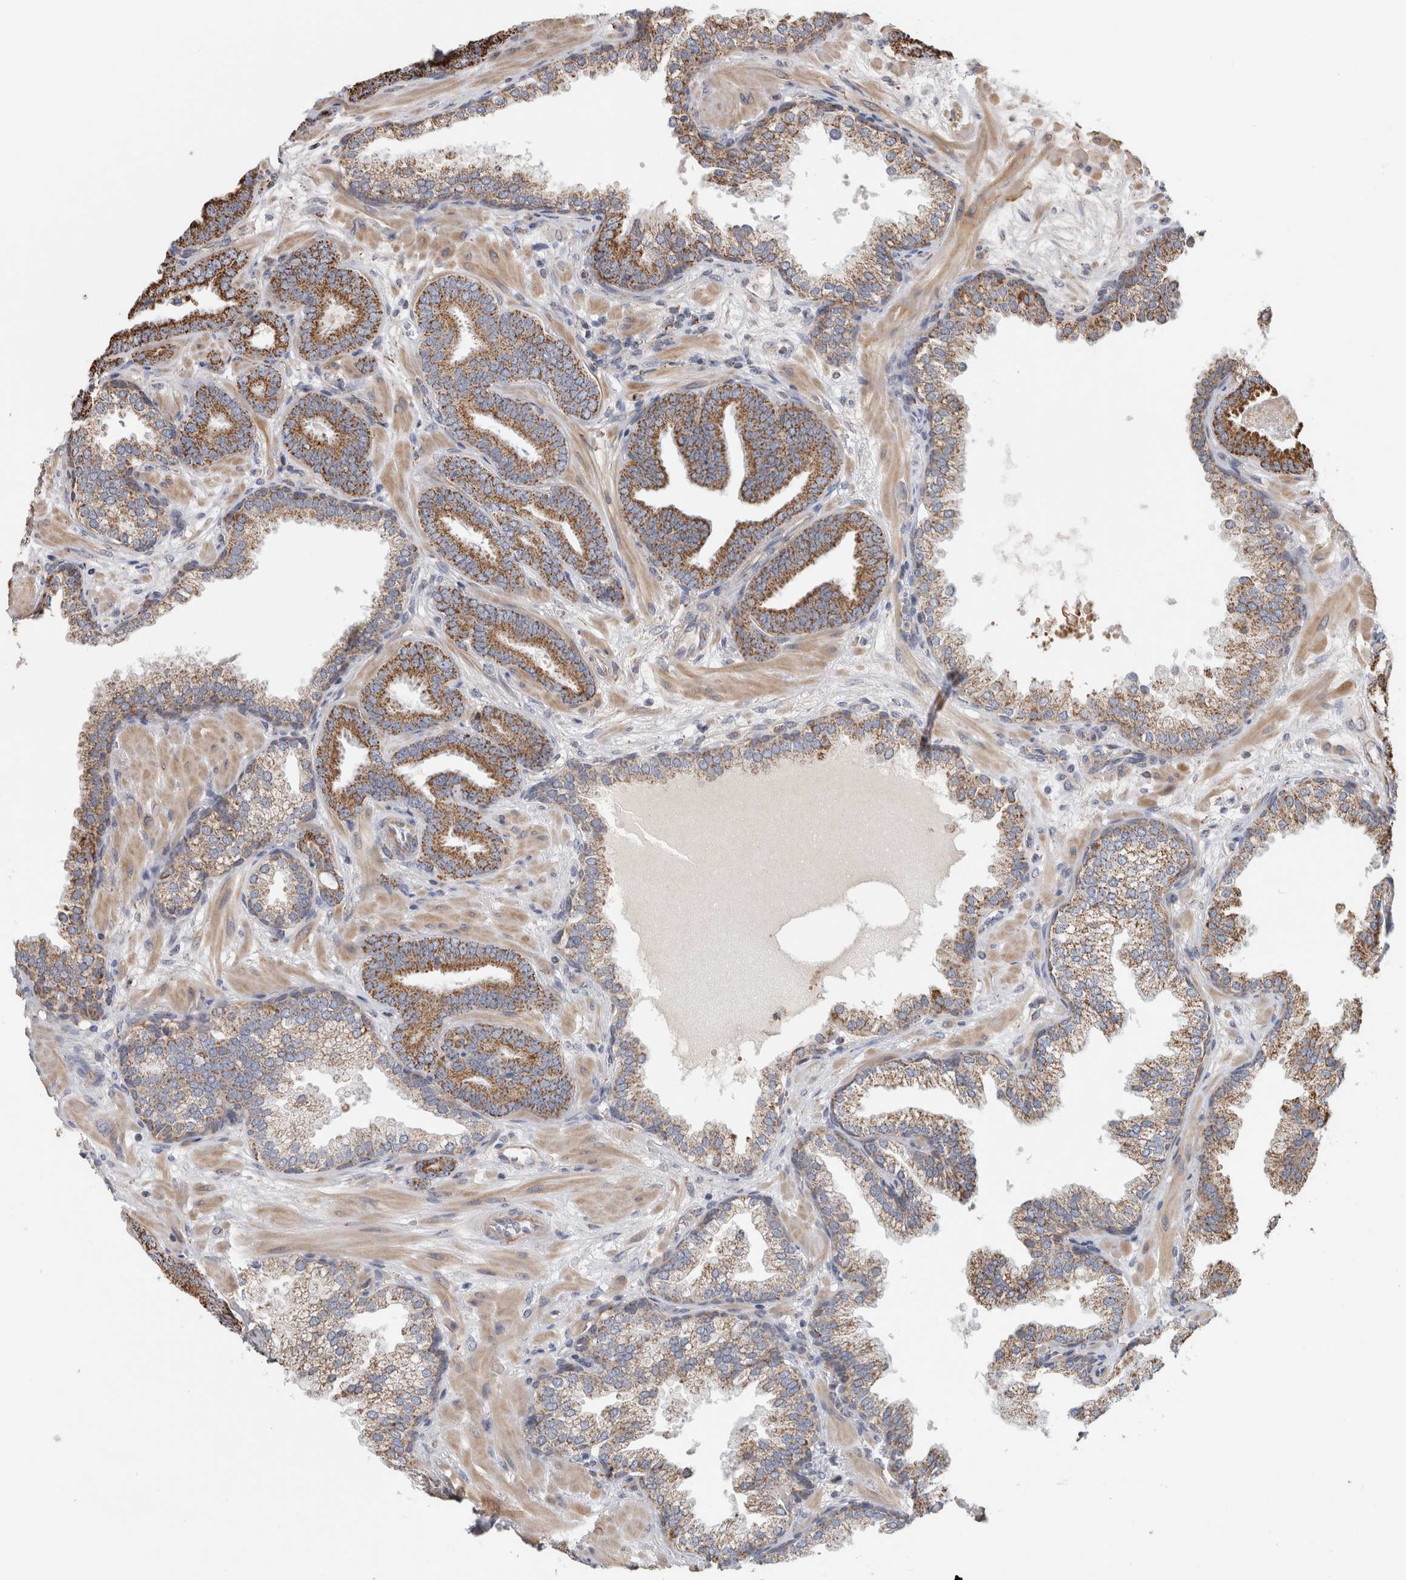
{"staining": {"intensity": "moderate", "quantity": ">75%", "location": "cytoplasmic/membranous"}, "tissue": "prostate cancer", "cell_type": "Tumor cells", "image_type": "cancer", "snomed": [{"axis": "morphology", "description": "Adenocarcinoma, Low grade"}, {"axis": "topography", "description": "Prostate"}], "caption": "This photomicrograph reveals IHC staining of human prostate cancer (adenocarcinoma (low-grade)), with medium moderate cytoplasmic/membranous positivity in about >75% of tumor cells.", "gene": "ST8SIA1", "patient": {"sex": "male", "age": 62}}